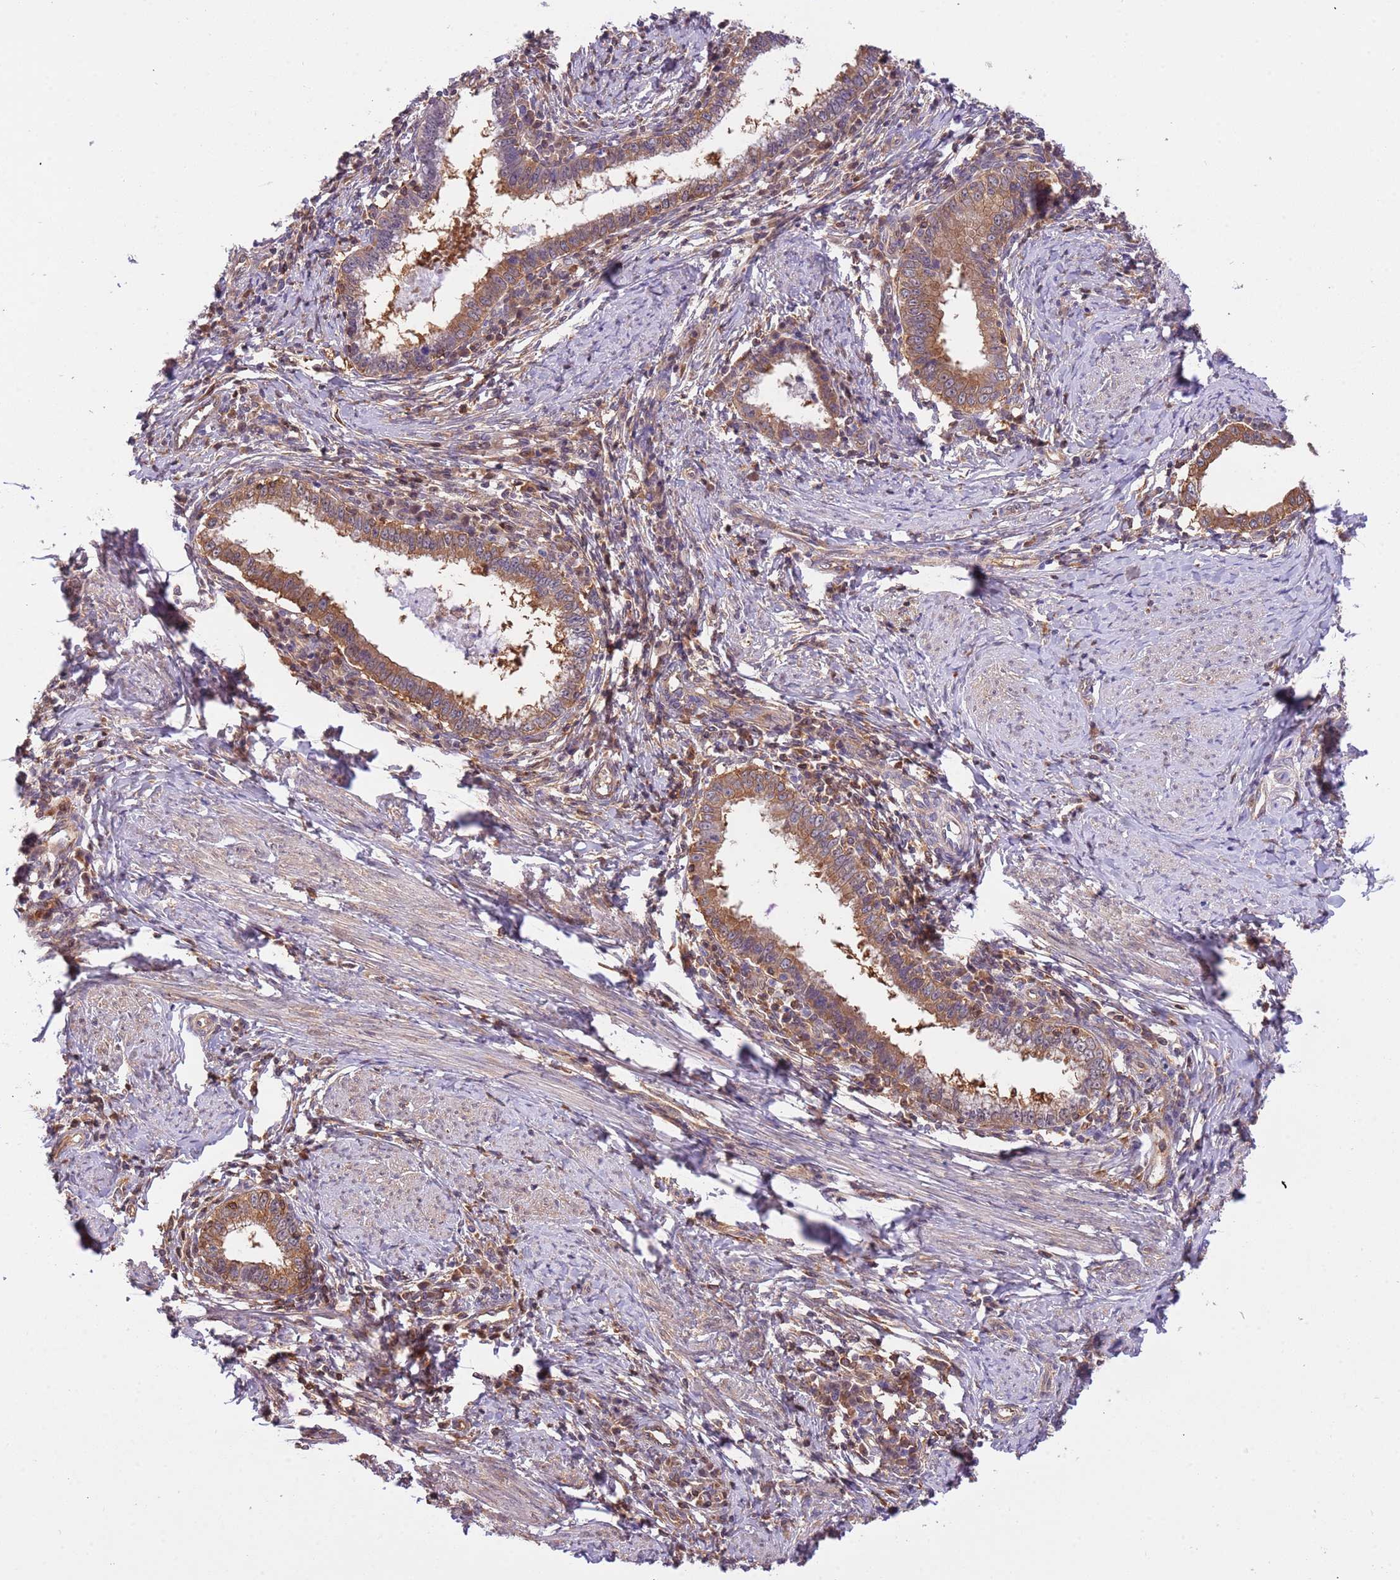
{"staining": {"intensity": "moderate", "quantity": ">75%", "location": "cytoplasmic/membranous"}, "tissue": "cervical cancer", "cell_type": "Tumor cells", "image_type": "cancer", "snomed": [{"axis": "morphology", "description": "Adenocarcinoma, NOS"}, {"axis": "topography", "description": "Cervix"}], "caption": "Protein positivity by IHC reveals moderate cytoplasmic/membranous staining in about >75% of tumor cells in cervical cancer (adenocarcinoma). The staining was performed using DAB (3,3'-diaminobenzidine) to visualize the protein expression in brown, while the nuclei were stained in blue with hematoxylin (Magnification: 20x).", "gene": "STIP1", "patient": {"sex": "female", "age": 36}}